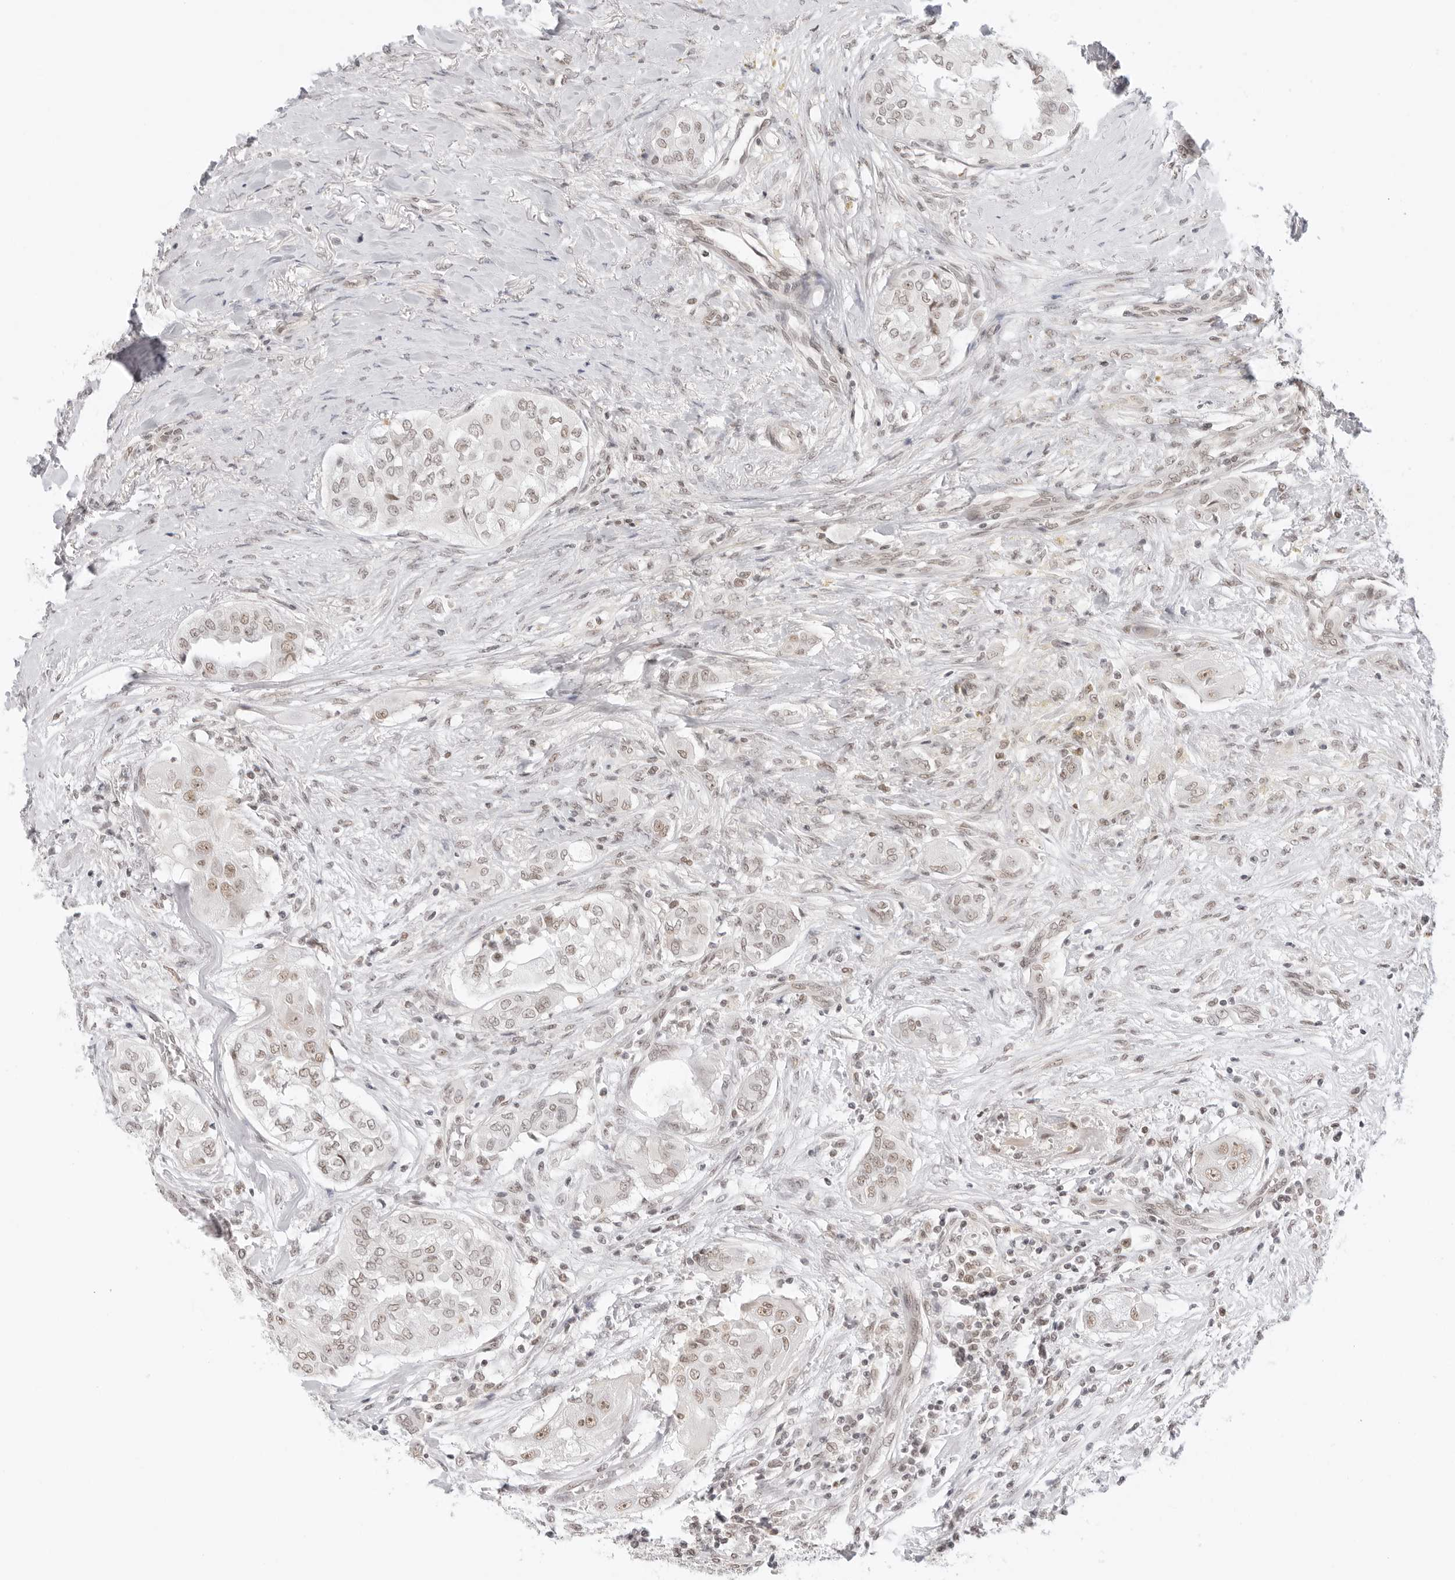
{"staining": {"intensity": "weak", "quantity": "25%-75%", "location": "nuclear"}, "tissue": "thyroid cancer", "cell_type": "Tumor cells", "image_type": "cancer", "snomed": [{"axis": "morphology", "description": "Papillary adenocarcinoma, NOS"}, {"axis": "topography", "description": "Thyroid gland"}], "caption": "Protein expression analysis of papillary adenocarcinoma (thyroid) demonstrates weak nuclear staining in about 25%-75% of tumor cells. (Stains: DAB in brown, nuclei in blue, Microscopy: brightfield microscopy at high magnification).", "gene": "TCIM", "patient": {"sex": "female", "age": 59}}